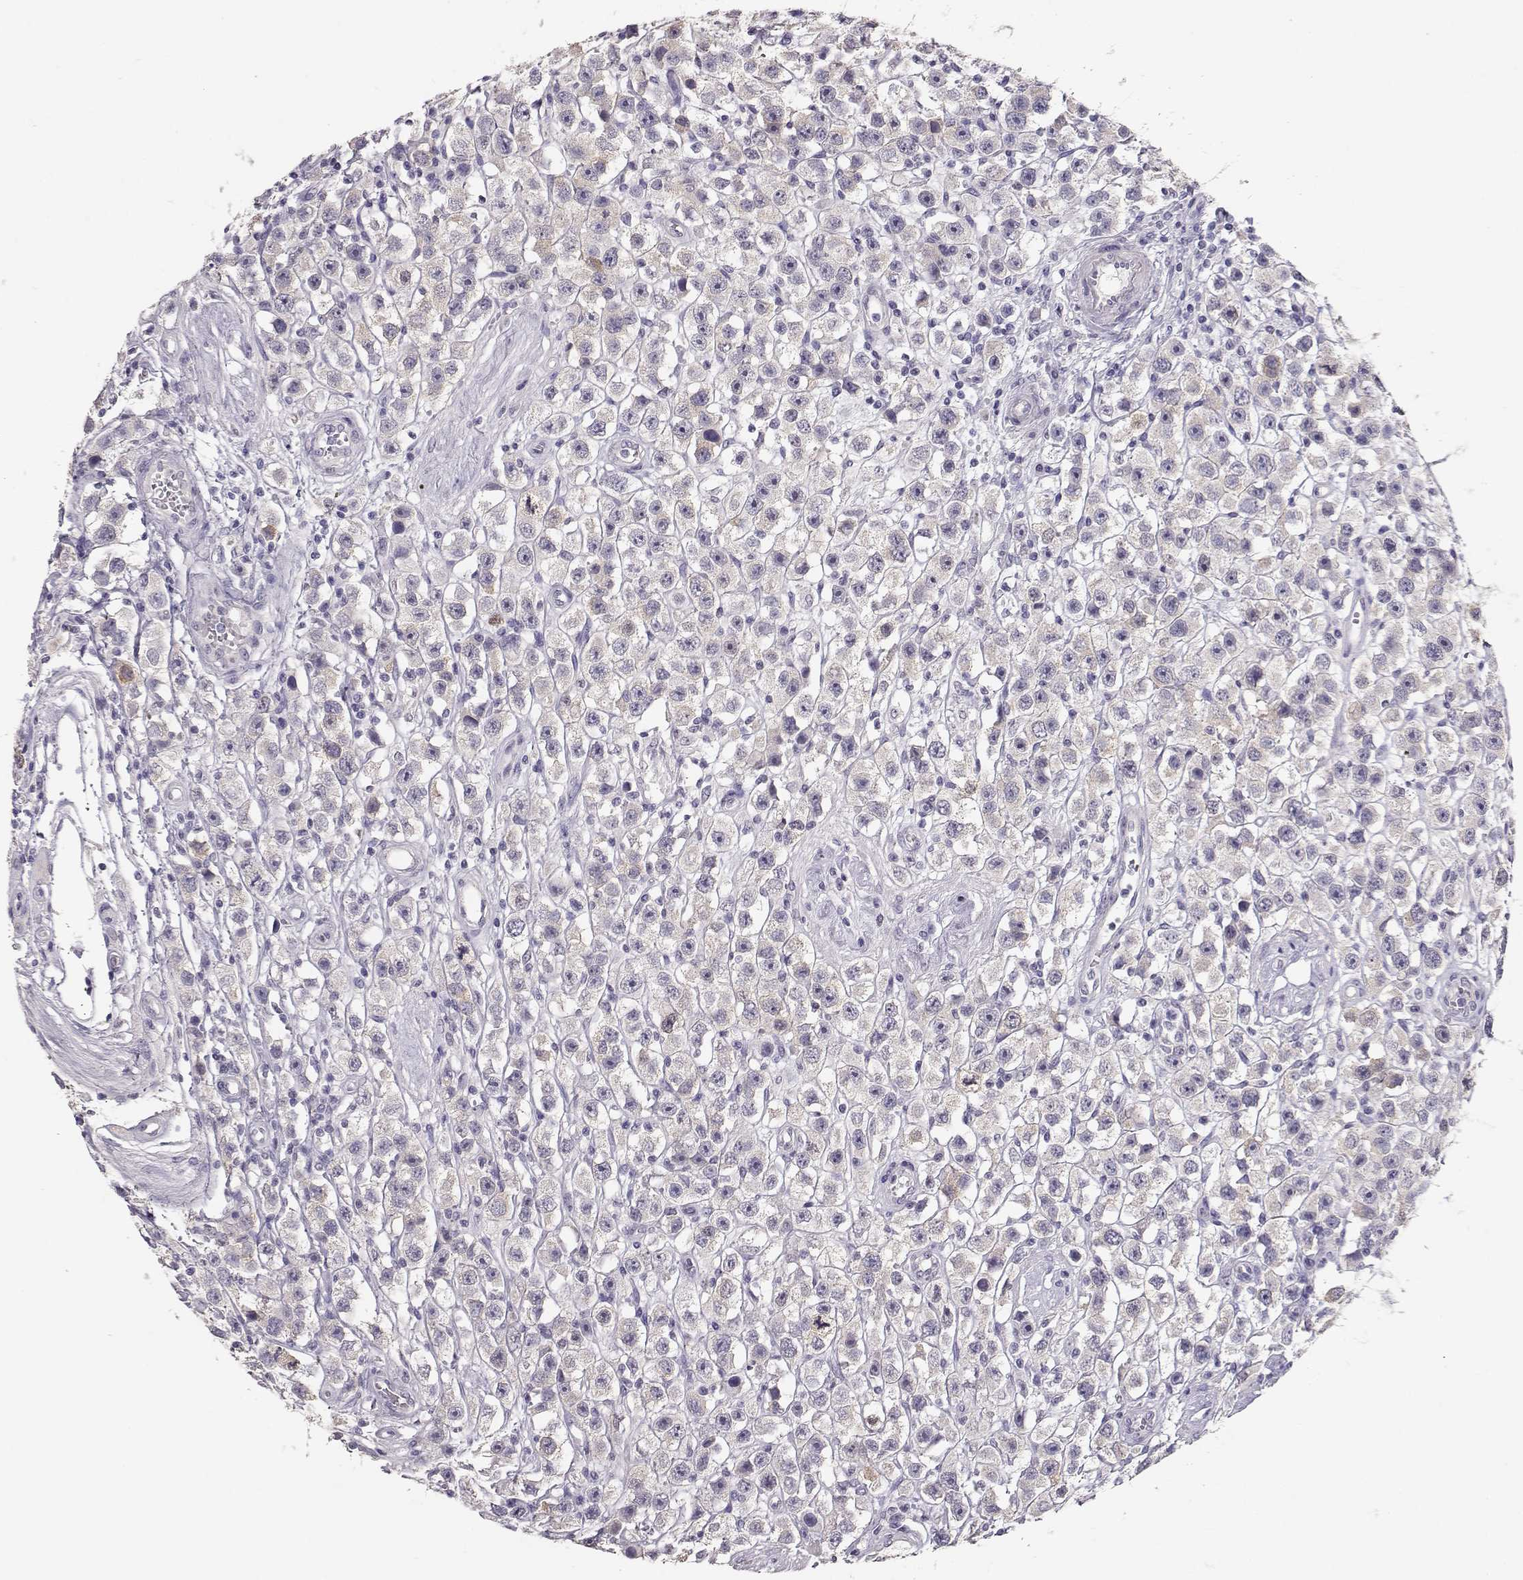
{"staining": {"intensity": "negative", "quantity": "none", "location": "none"}, "tissue": "testis cancer", "cell_type": "Tumor cells", "image_type": "cancer", "snomed": [{"axis": "morphology", "description": "Seminoma, NOS"}, {"axis": "topography", "description": "Testis"}], "caption": "Photomicrograph shows no protein staining in tumor cells of seminoma (testis) tissue. The staining is performed using DAB (3,3'-diaminobenzidine) brown chromogen with nuclei counter-stained in using hematoxylin.", "gene": "MAGEC1", "patient": {"sex": "male", "age": 45}}